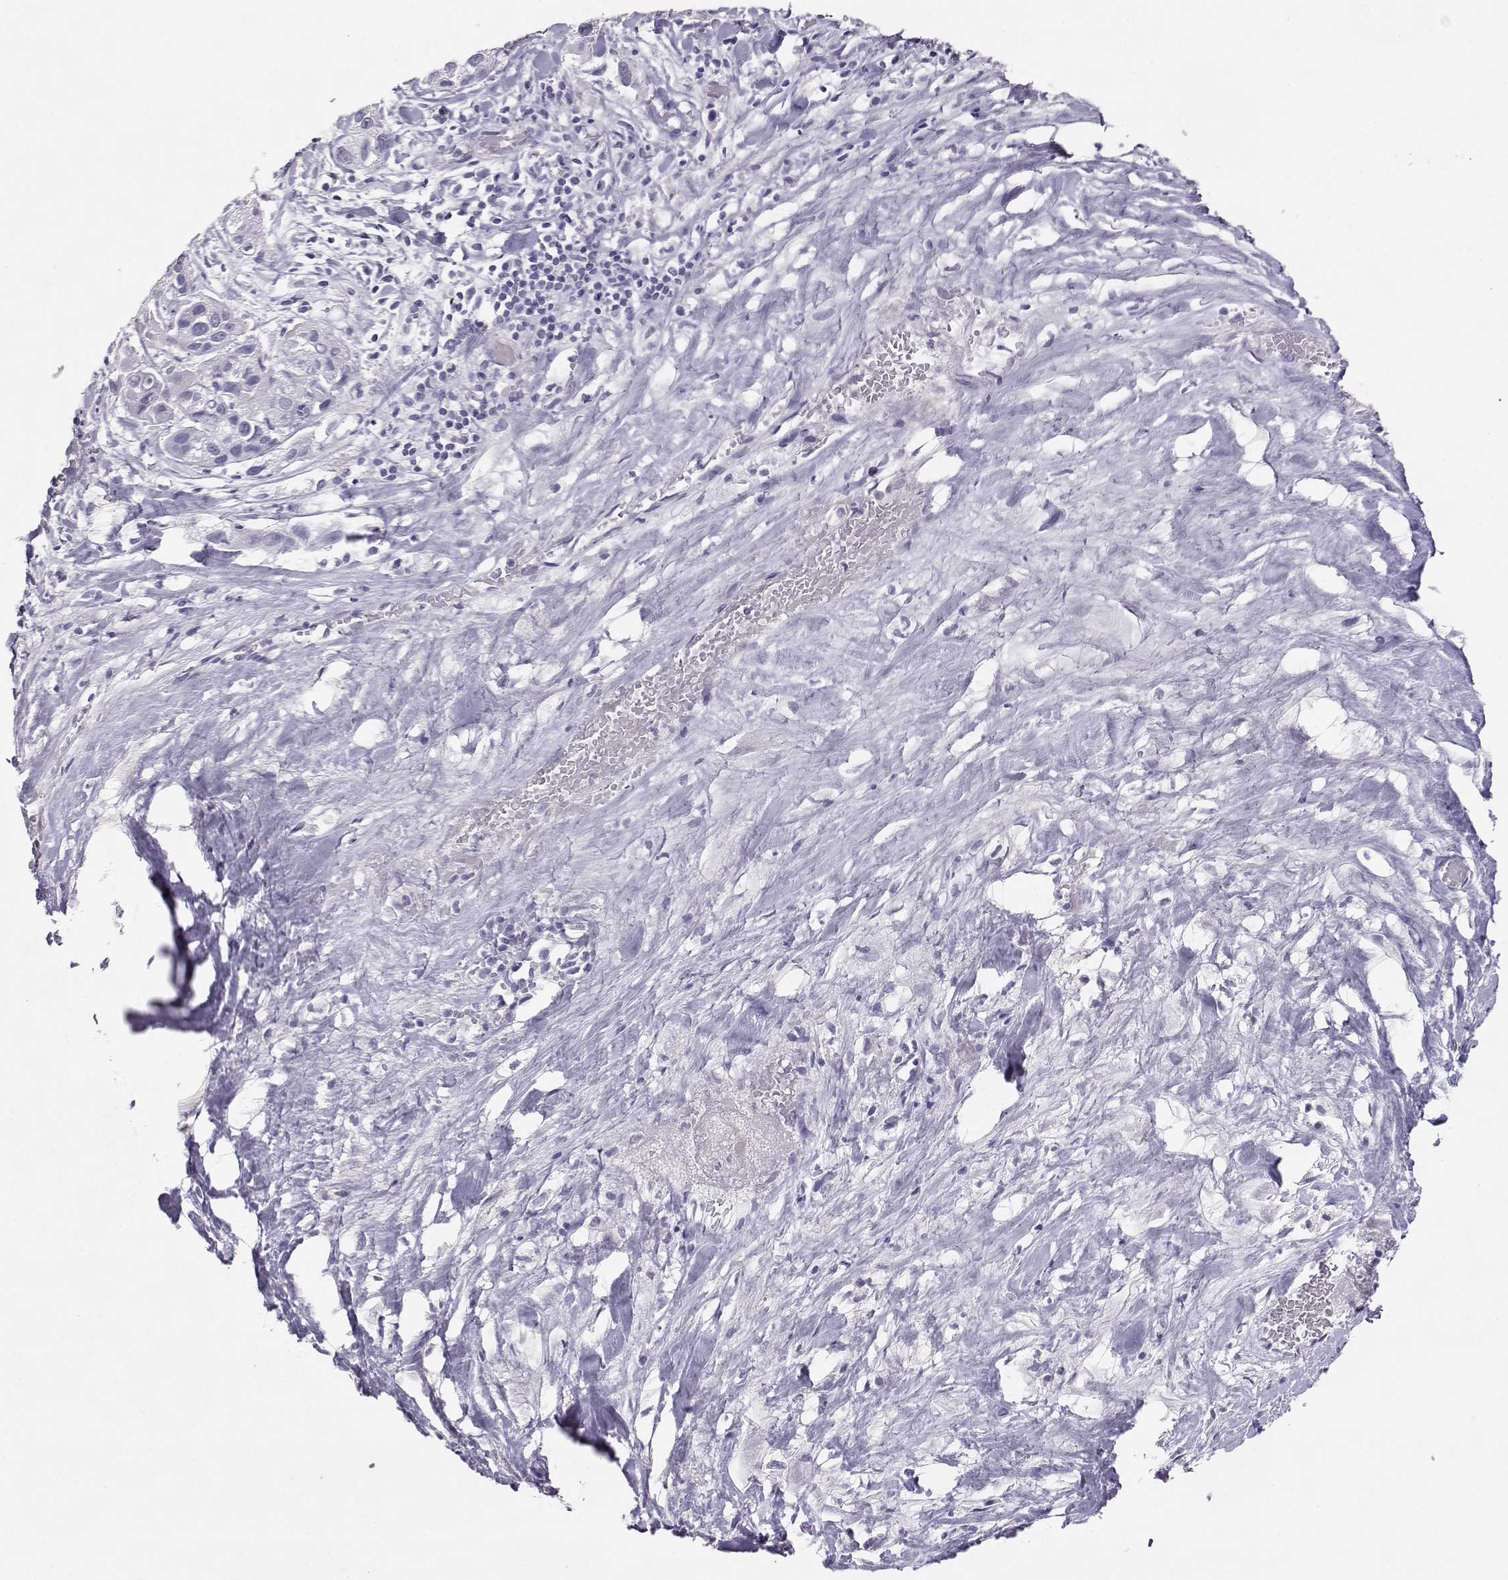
{"staining": {"intensity": "negative", "quantity": "none", "location": "none"}, "tissue": "liver cancer", "cell_type": "Tumor cells", "image_type": "cancer", "snomed": [{"axis": "morphology", "description": "Cholangiocarcinoma"}, {"axis": "topography", "description": "Liver"}], "caption": "A photomicrograph of liver cholangiocarcinoma stained for a protein reveals no brown staining in tumor cells. (Stains: DAB IHC with hematoxylin counter stain, Microscopy: brightfield microscopy at high magnification).", "gene": "ENDOU", "patient": {"sex": "female", "age": 52}}